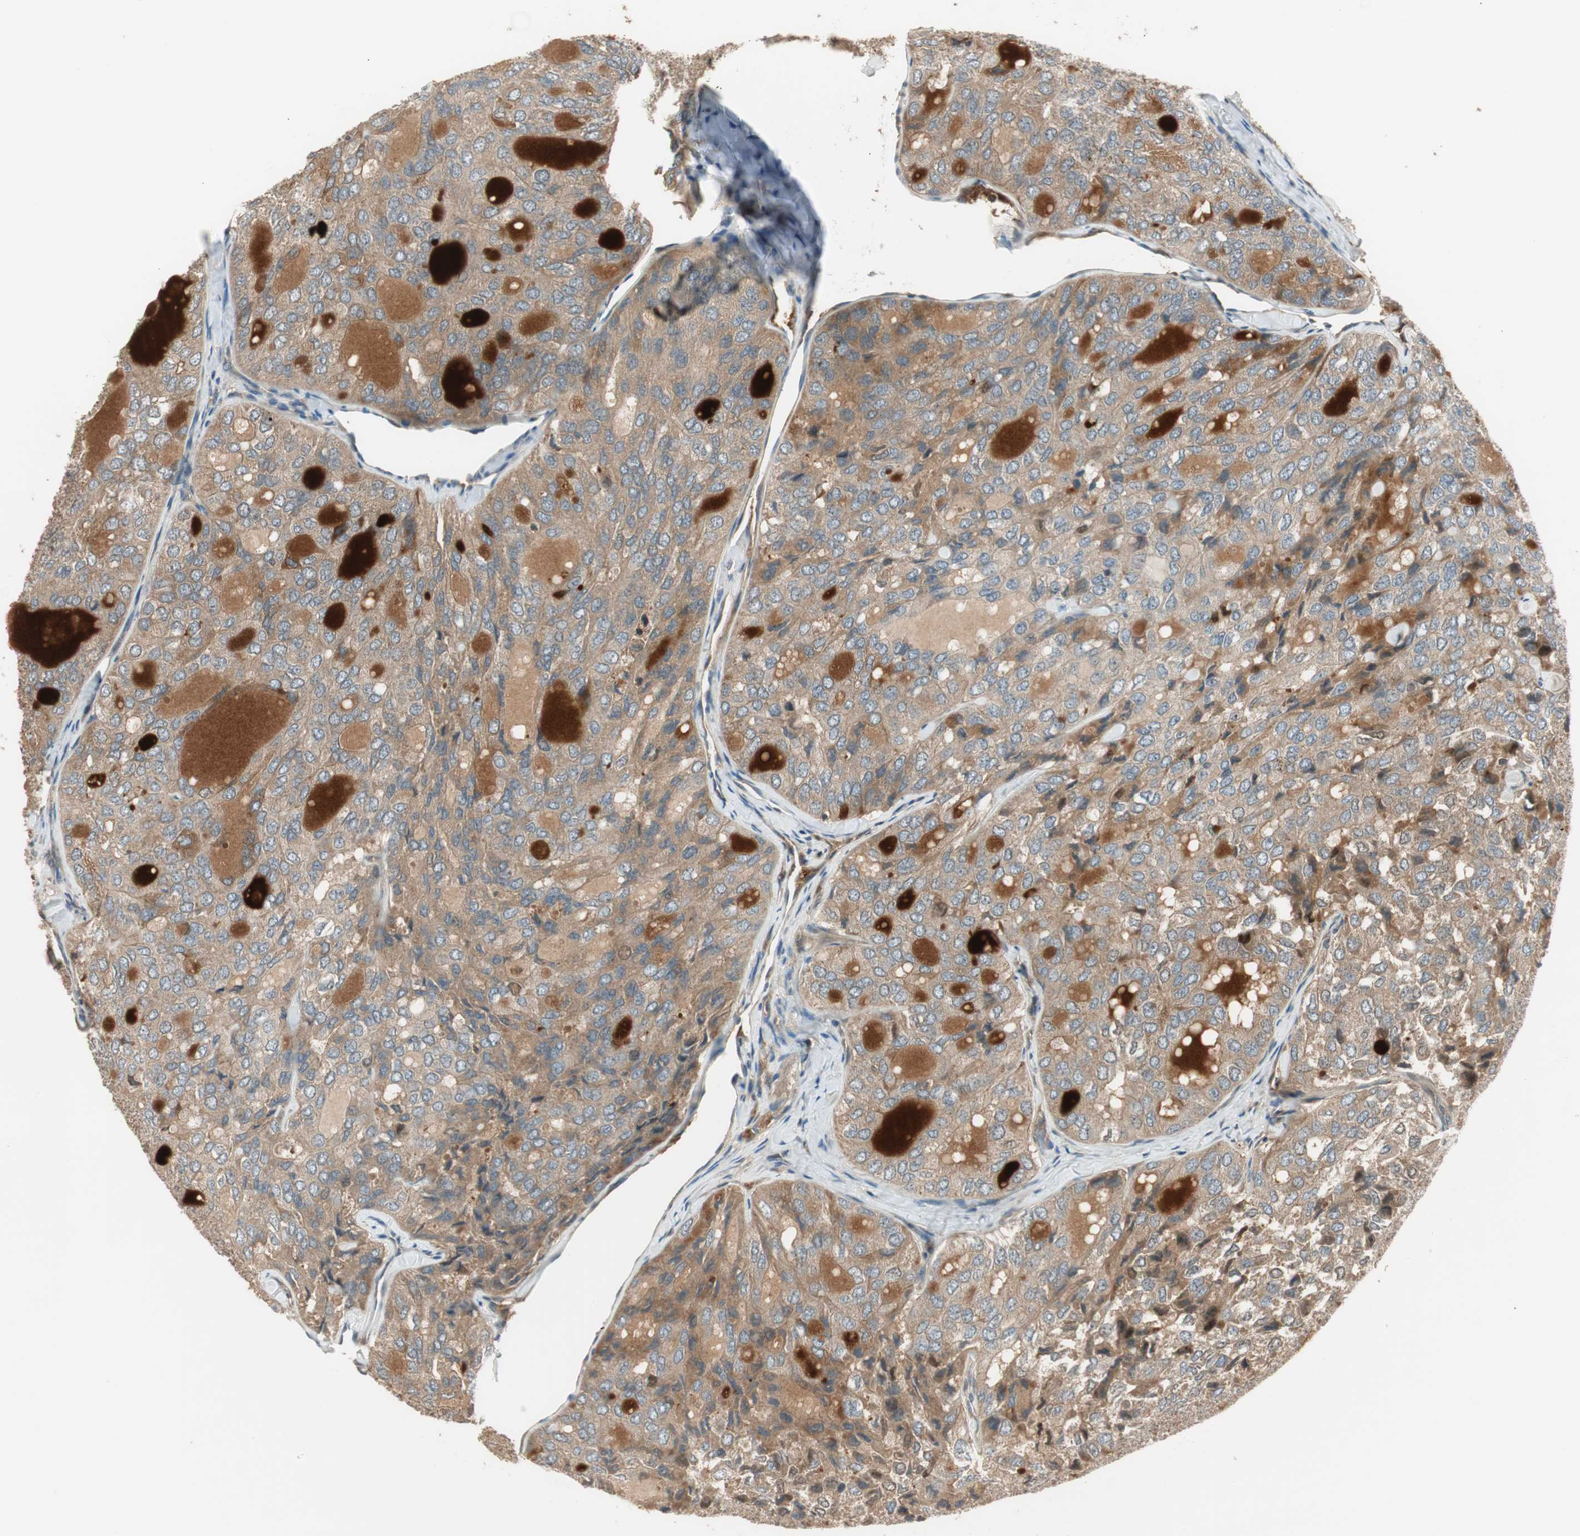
{"staining": {"intensity": "weak", "quantity": ">75%", "location": "cytoplasmic/membranous"}, "tissue": "thyroid cancer", "cell_type": "Tumor cells", "image_type": "cancer", "snomed": [{"axis": "morphology", "description": "Follicular adenoma carcinoma, NOS"}, {"axis": "topography", "description": "Thyroid gland"}], "caption": "Follicular adenoma carcinoma (thyroid) was stained to show a protein in brown. There is low levels of weak cytoplasmic/membranous expression in approximately >75% of tumor cells. (DAB (3,3'-diaminobenzidine) IHC, brown staining for protein, blue staining for nuclei).", "gene": "PFDN5", "patient": {"sex": "male", "age": 75}}